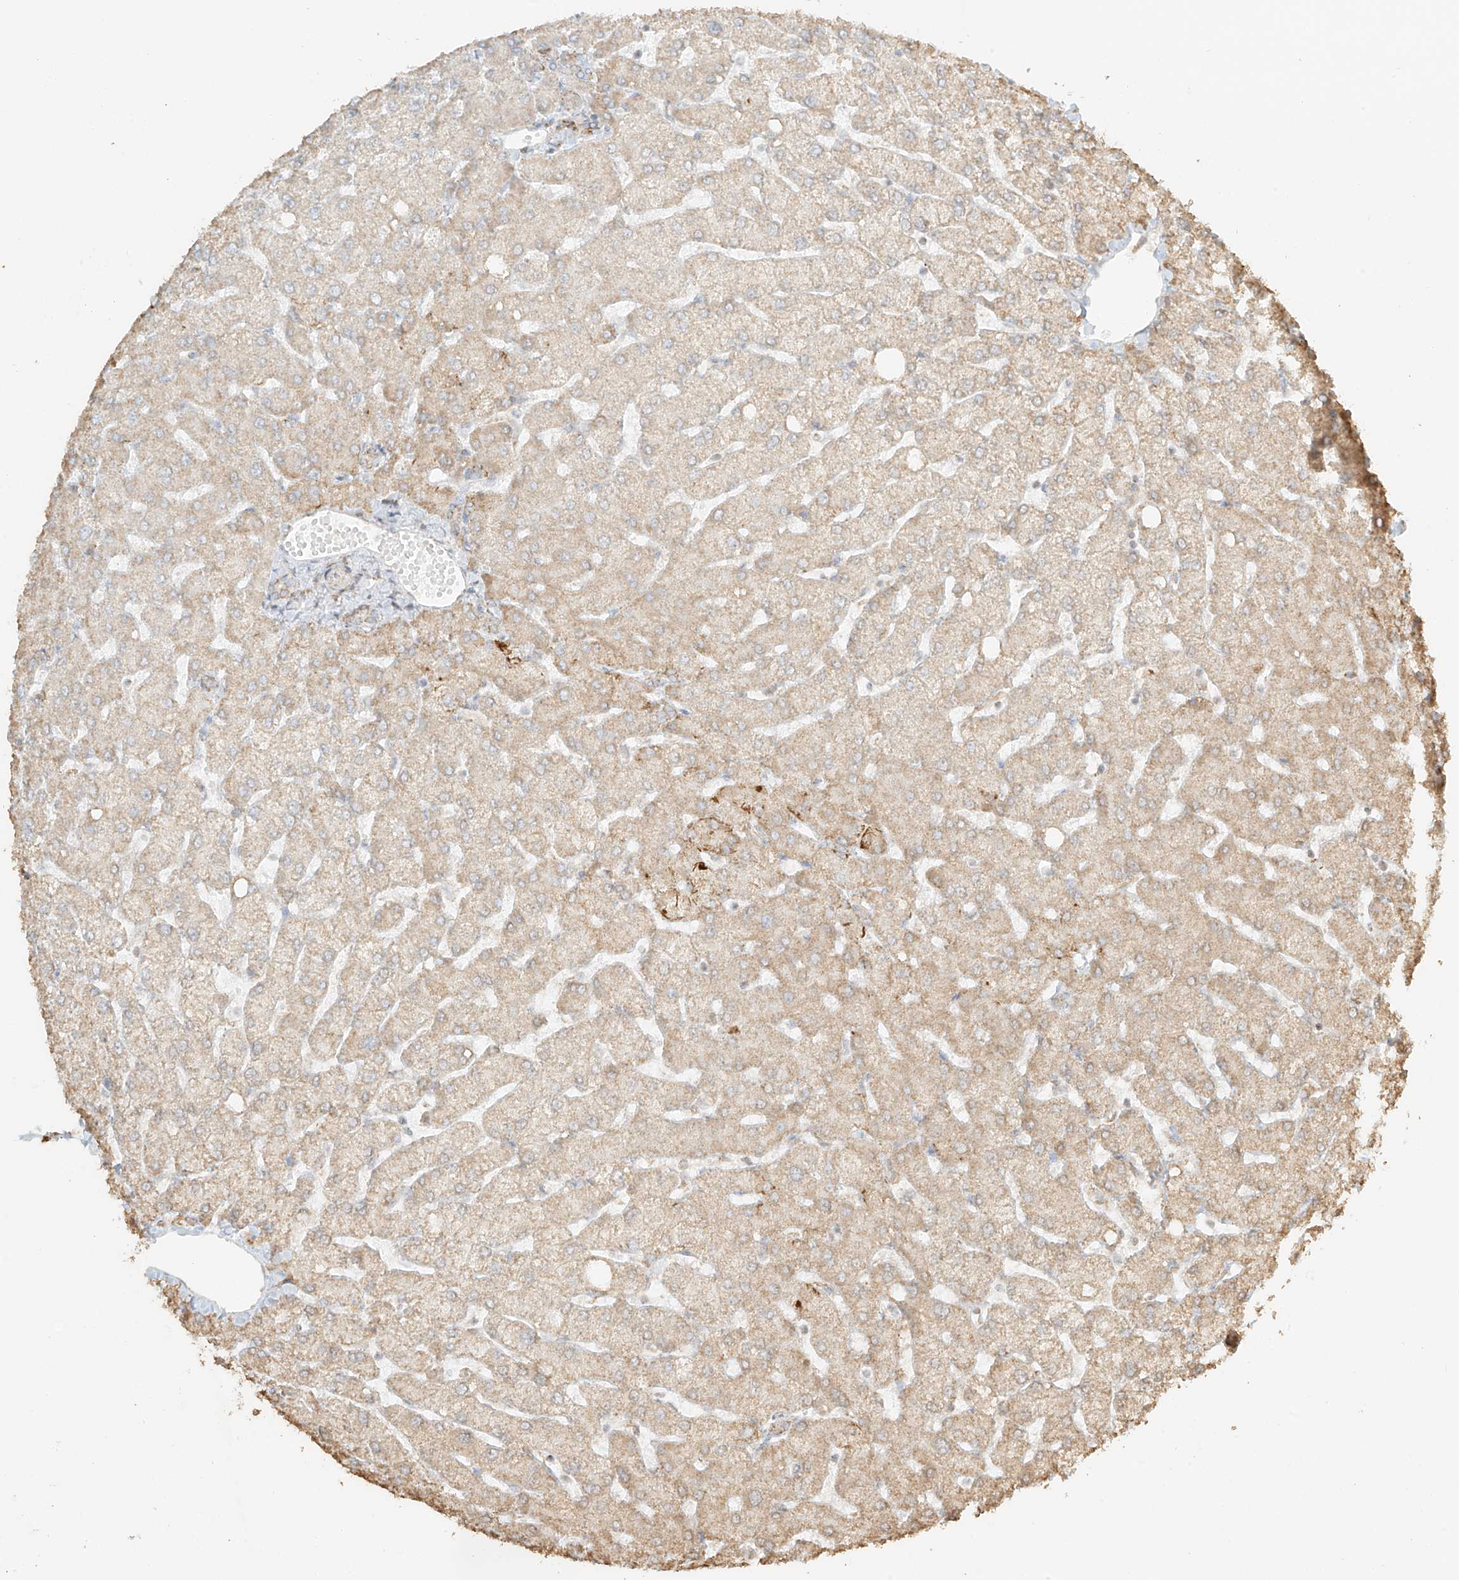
{"staining": {"intensity": "negative", "quantity": "none", "location": "none"}, "tissue": "liver", "cell_type": "Cholangiocytes", "image_type": "normal", "snomed": [{"axis": "morphology", "description": "Normal tissue, NOS"}, {"axis": "topography", "description": "Liver"}], "caption": "There is no significant expression in cholangiocytes of liver. Nuclei are stained in blue.", "gene": "MIPEP", "patient": {"sex": "female", "age": 54}}